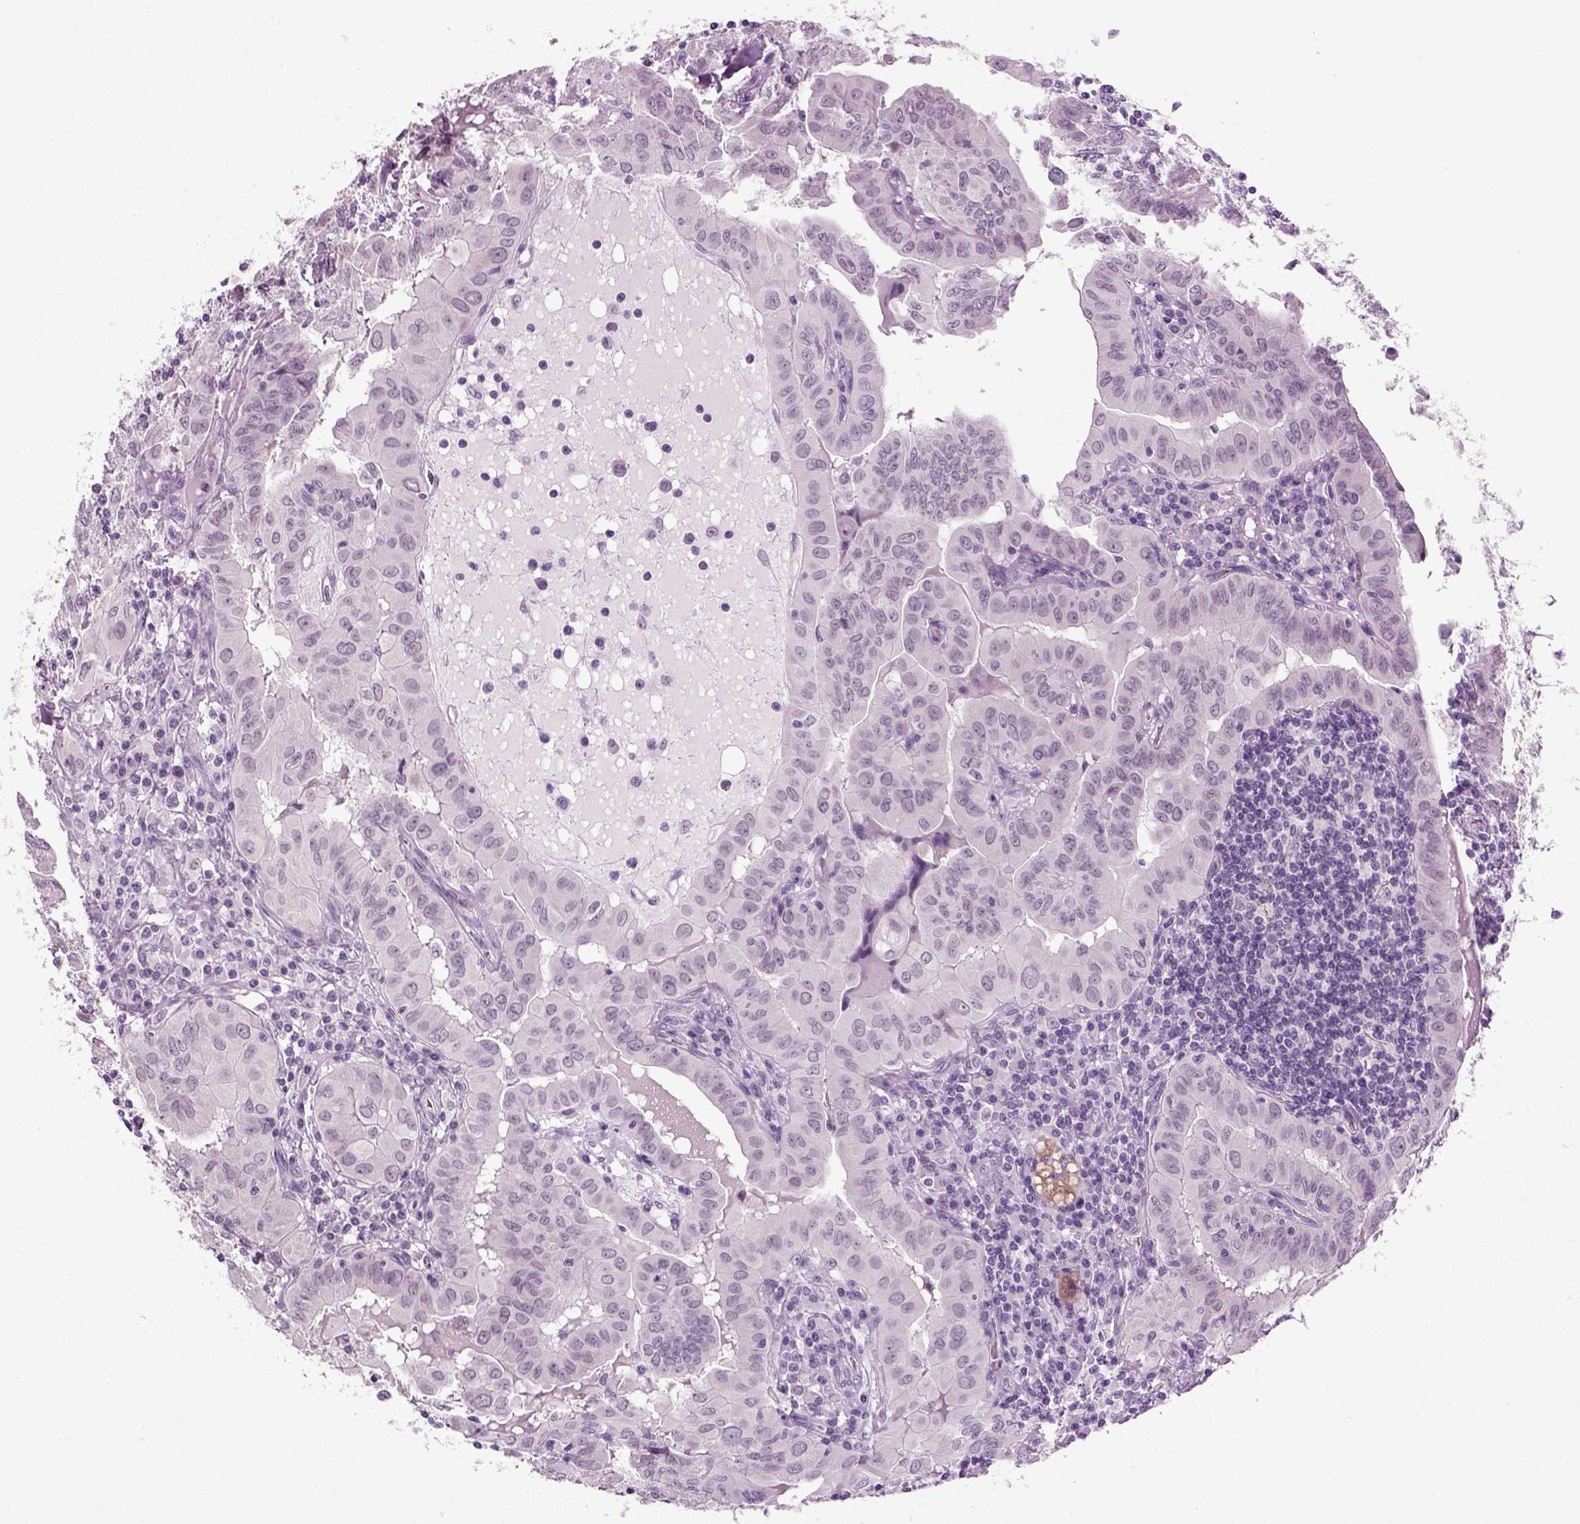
{"staining": {"intensity": "negative", "quantity": "none", "location": "none"}, "tissue": "thyroid cancer", "cell_type": "Tumor cells", "image_type": "cancer", "snomed": [{"axis": "morphology", "description": "Papillary adenocarcinoma, NOS"}, {"axis": "topography", "description": "Thyroid gland"}], "caption": "DAB immunohistochemical staining of thyroid cancer (papillary adenocarcinoma) exhibits no significant positivity in tumor cells.", "gene": "ZC2HC1C", "patient": {"sex": "female", "age": 37}}